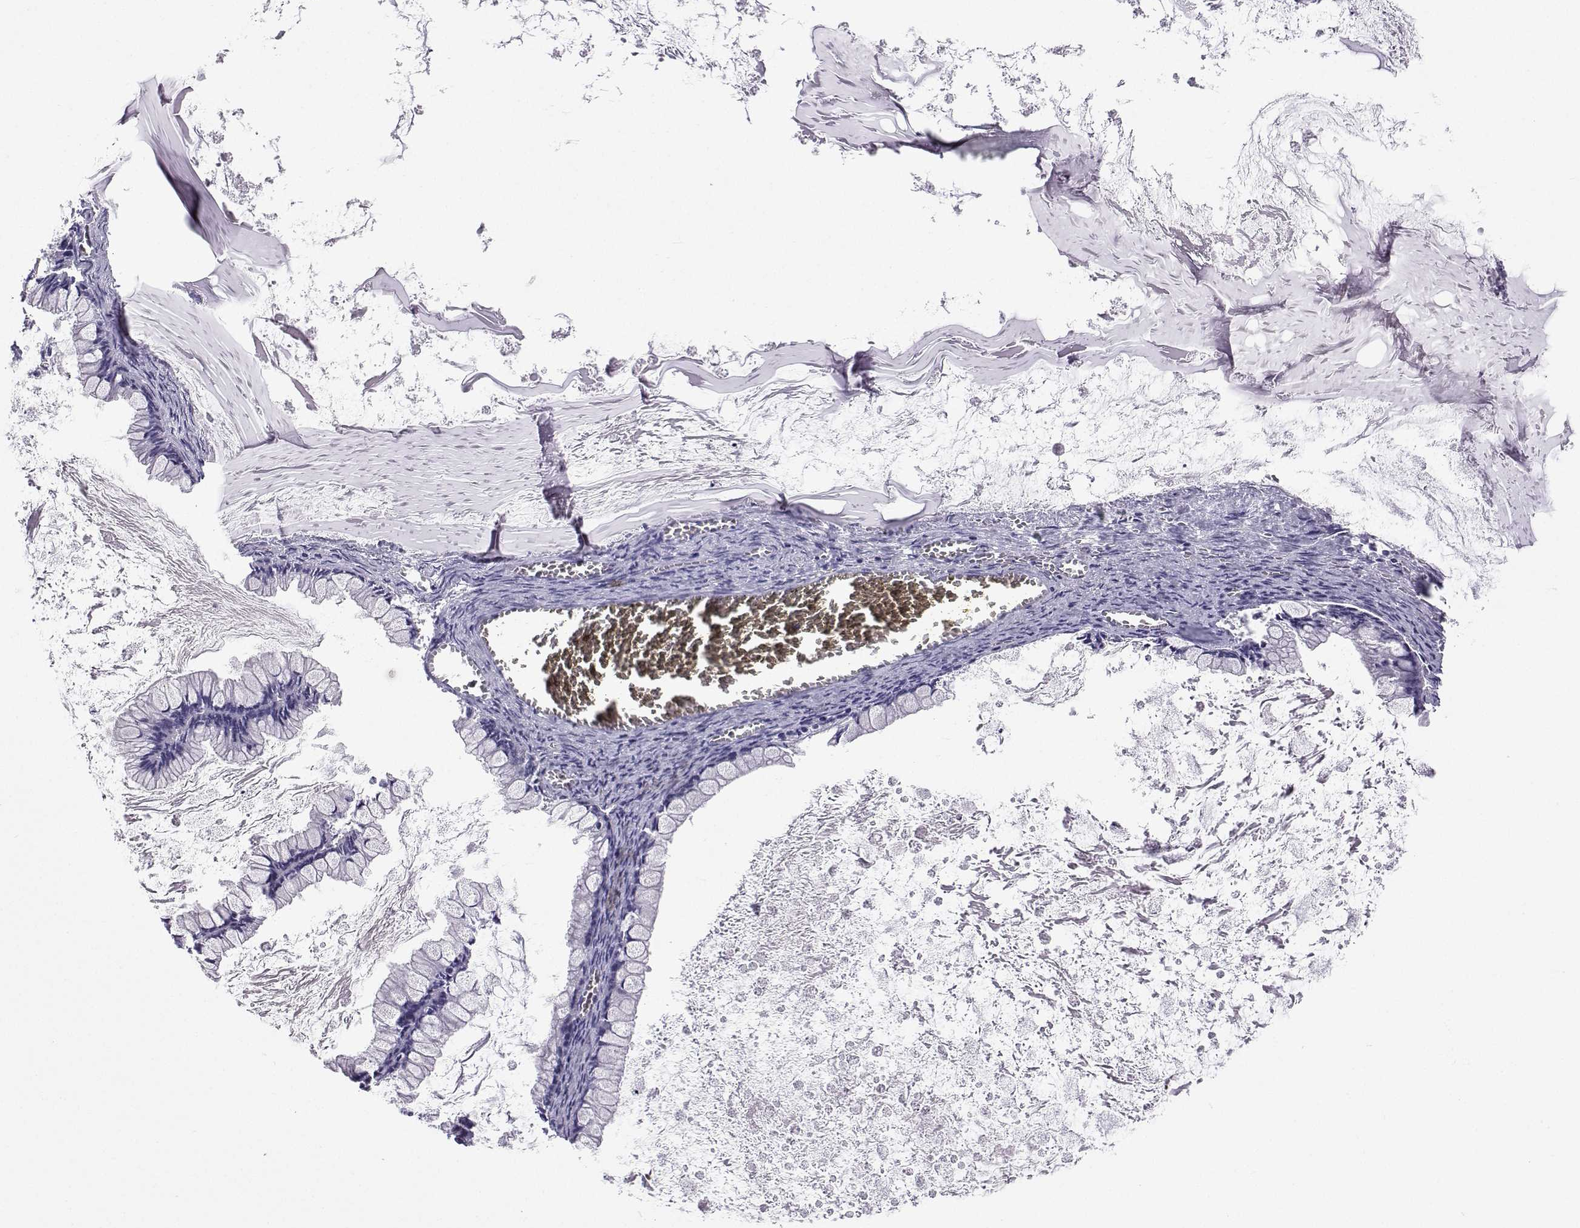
{"staining": {"intensity": "negative", "quantity": "none", "location": "none"}, "tissue": "ovarian cancer", "cell_type": "Tumor cells", "image_type": "cancer", "snomed": [{"axis": "morphology", "description": "Cystadenocarcinoma, mucinous, NOS"}, {"axis": "topography", "description": "Ovary"}], "caption": "Mucinous cystadenocarcinoma (ovarian) was stained to show a protein in brown. There is no significant positivity in tumor cells.", "gene": "GALM", "patient": {"sex": "female", "age": 67}}